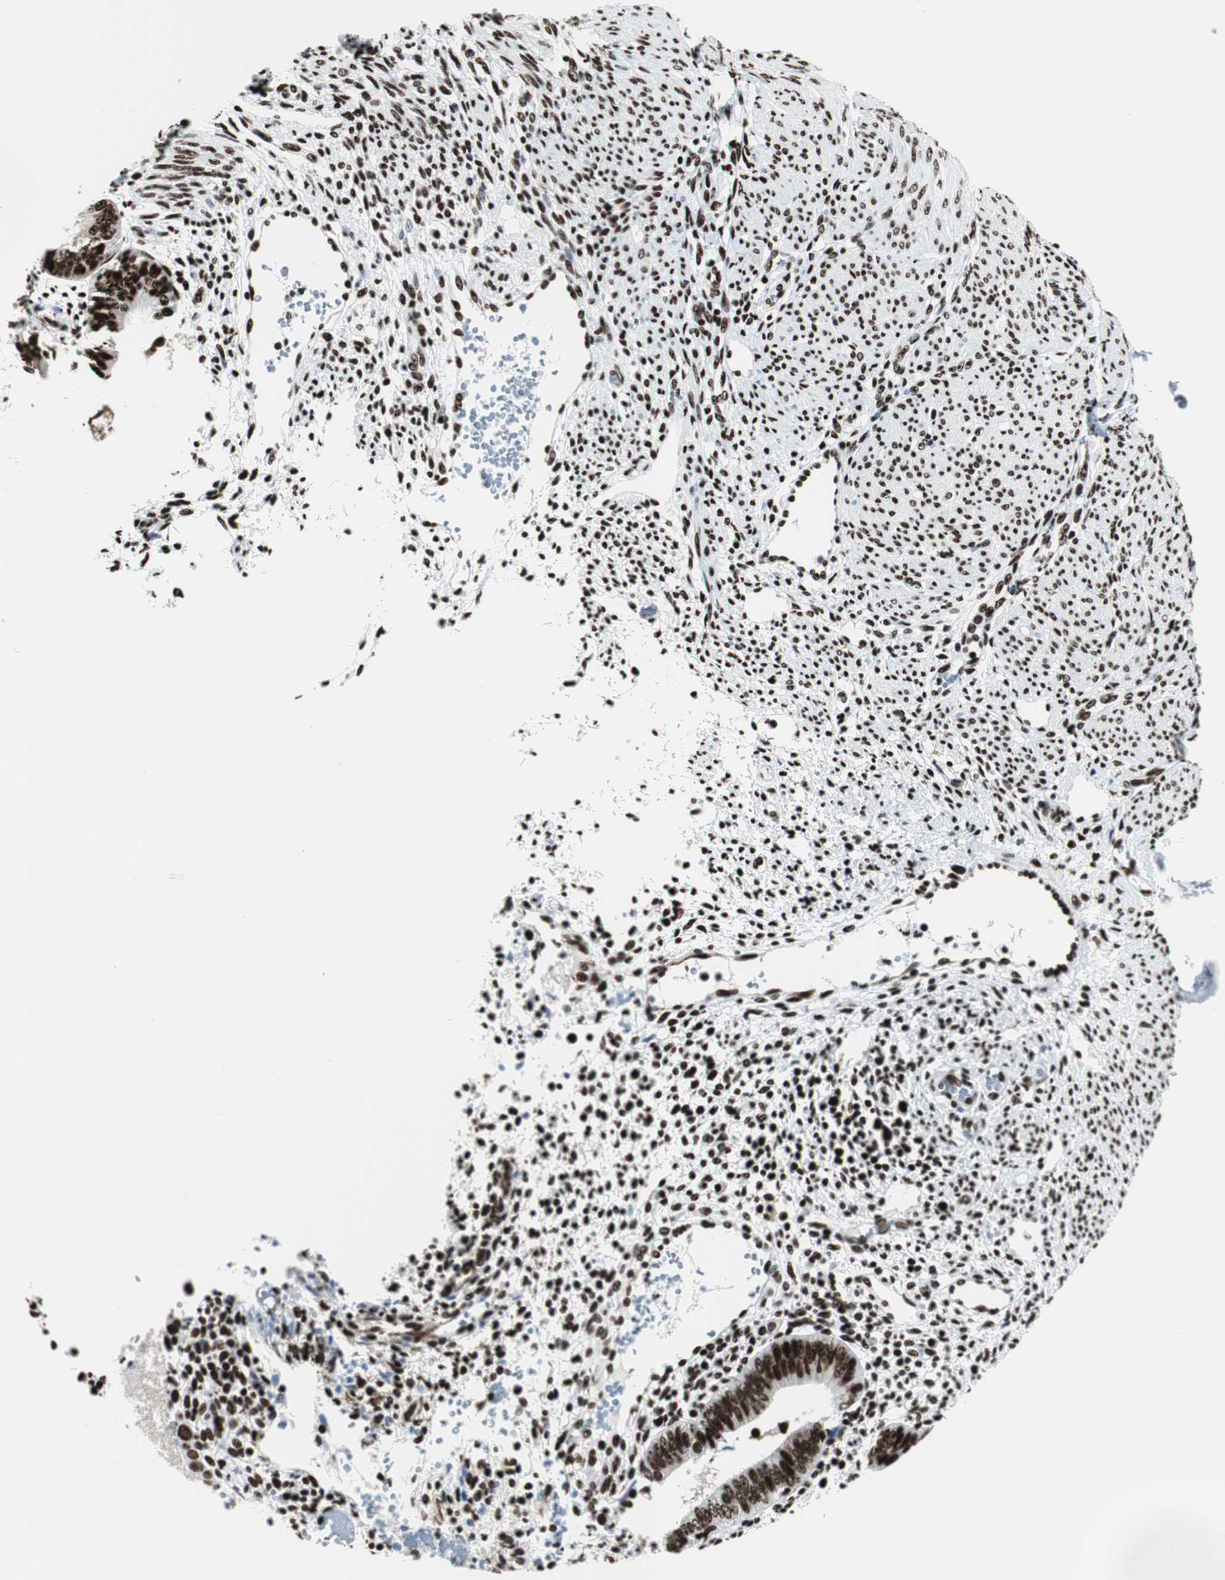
{"staining": {"intensity": "strong", "quantity": ">75%", "location": "nuclear"}, "tissue": "endometrium", "cell_type": "Cells in endometrial stroma", "image_type": "normal", "snomed": [{"axis": "morphology", "description": "Normal tissue, NOS"}, {"axis": "topography", "description": "Endometrium"}], "caption": "Approximately >75% of cells in endometrial stroma in benign human endometrium demonstrate strong nuclear protein staining as visualized by brown immunohistochemical staining.", "gene": "NCL", "patient": {"sex": "female", "age": 35}}